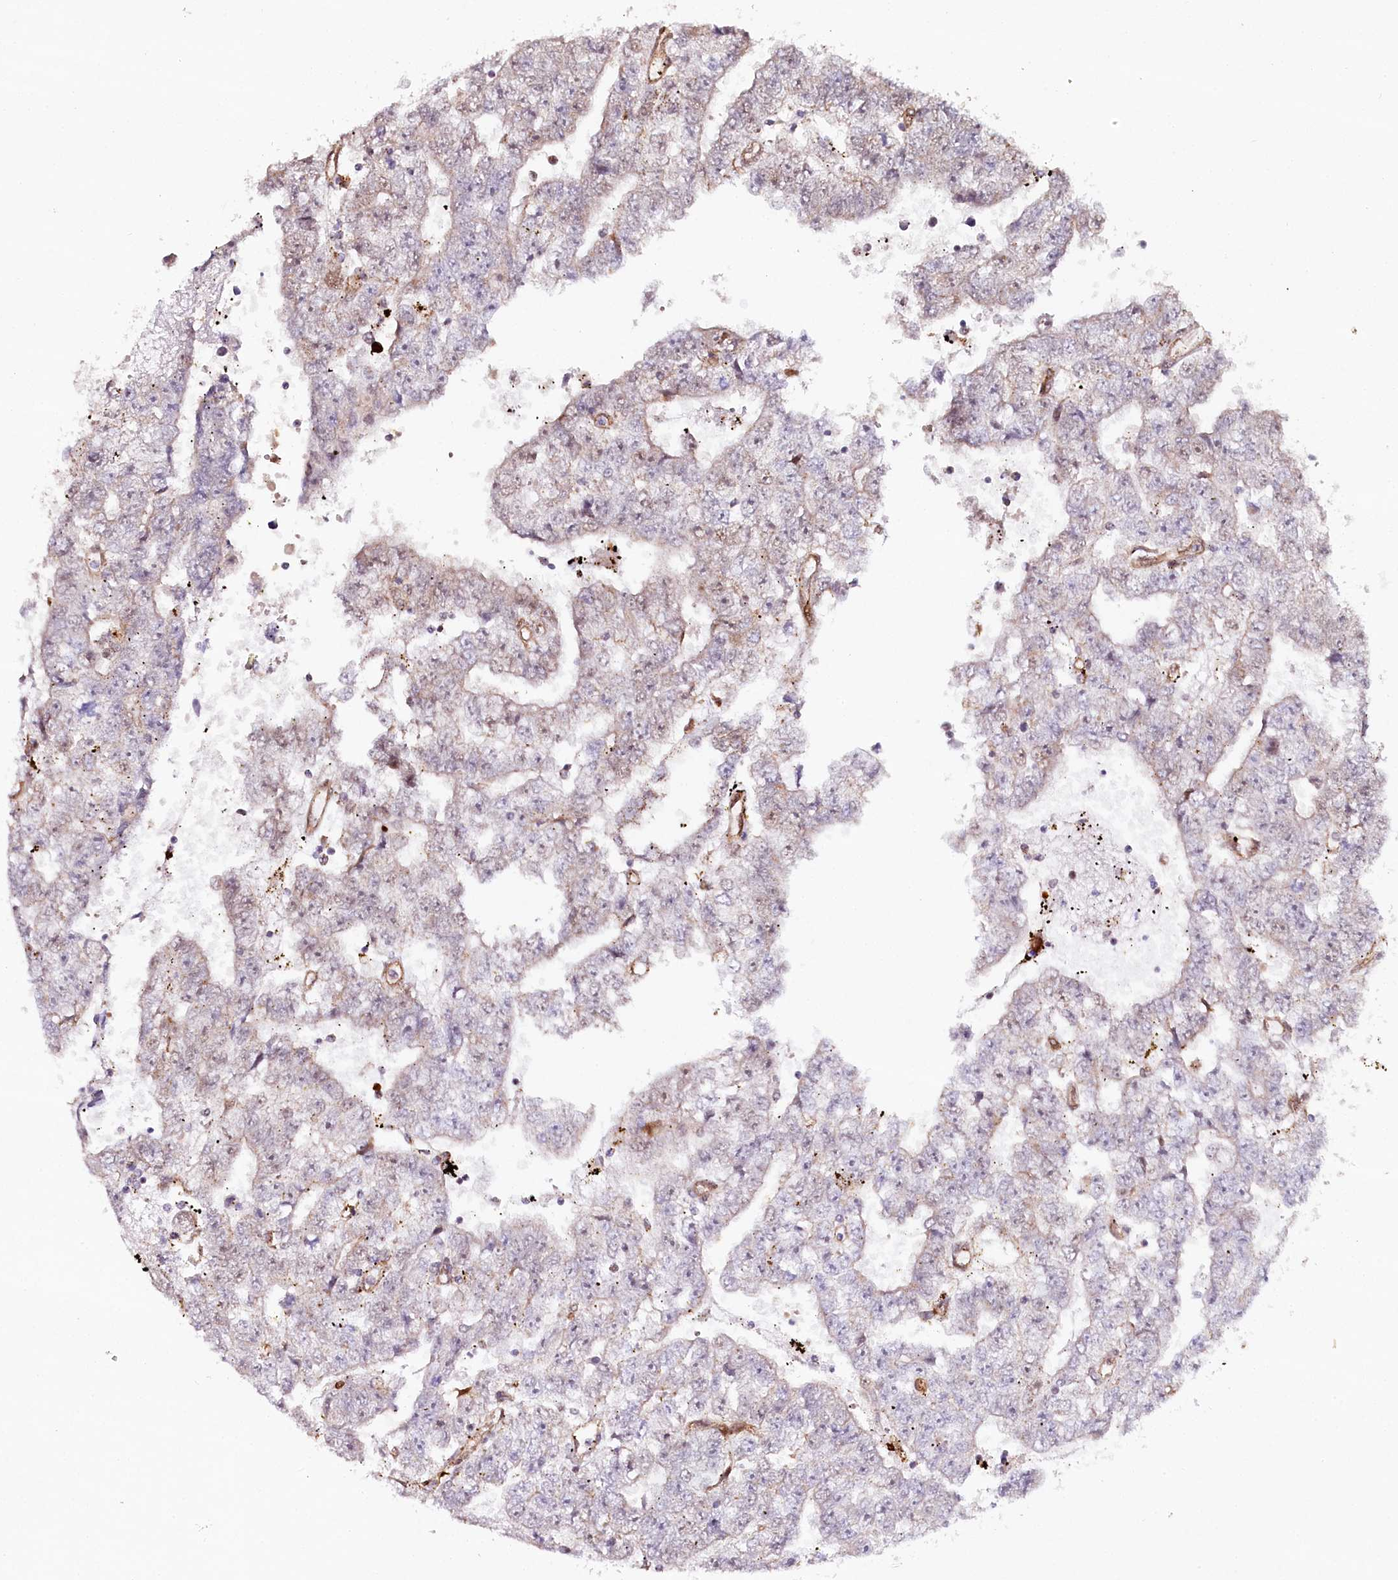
{"staining": {"intensity": "negative", "quantity": "none", "location": "none"}, "tissue": "testis cancer", "cell_type": "Tumor cells", "image_type": "cancer", "snomed": [{"axis": "morphology", "description": "Carcinoma, Embryonal, NOS"}, {"axis": "topography", "description": "Testis"}], "caption": "An IHC histopathology image of testis cancer is shown. There is no staining in tumor cells of testis cancer.", "gene": "COPG1", "patient": {"sex": "male", "age": 25}}